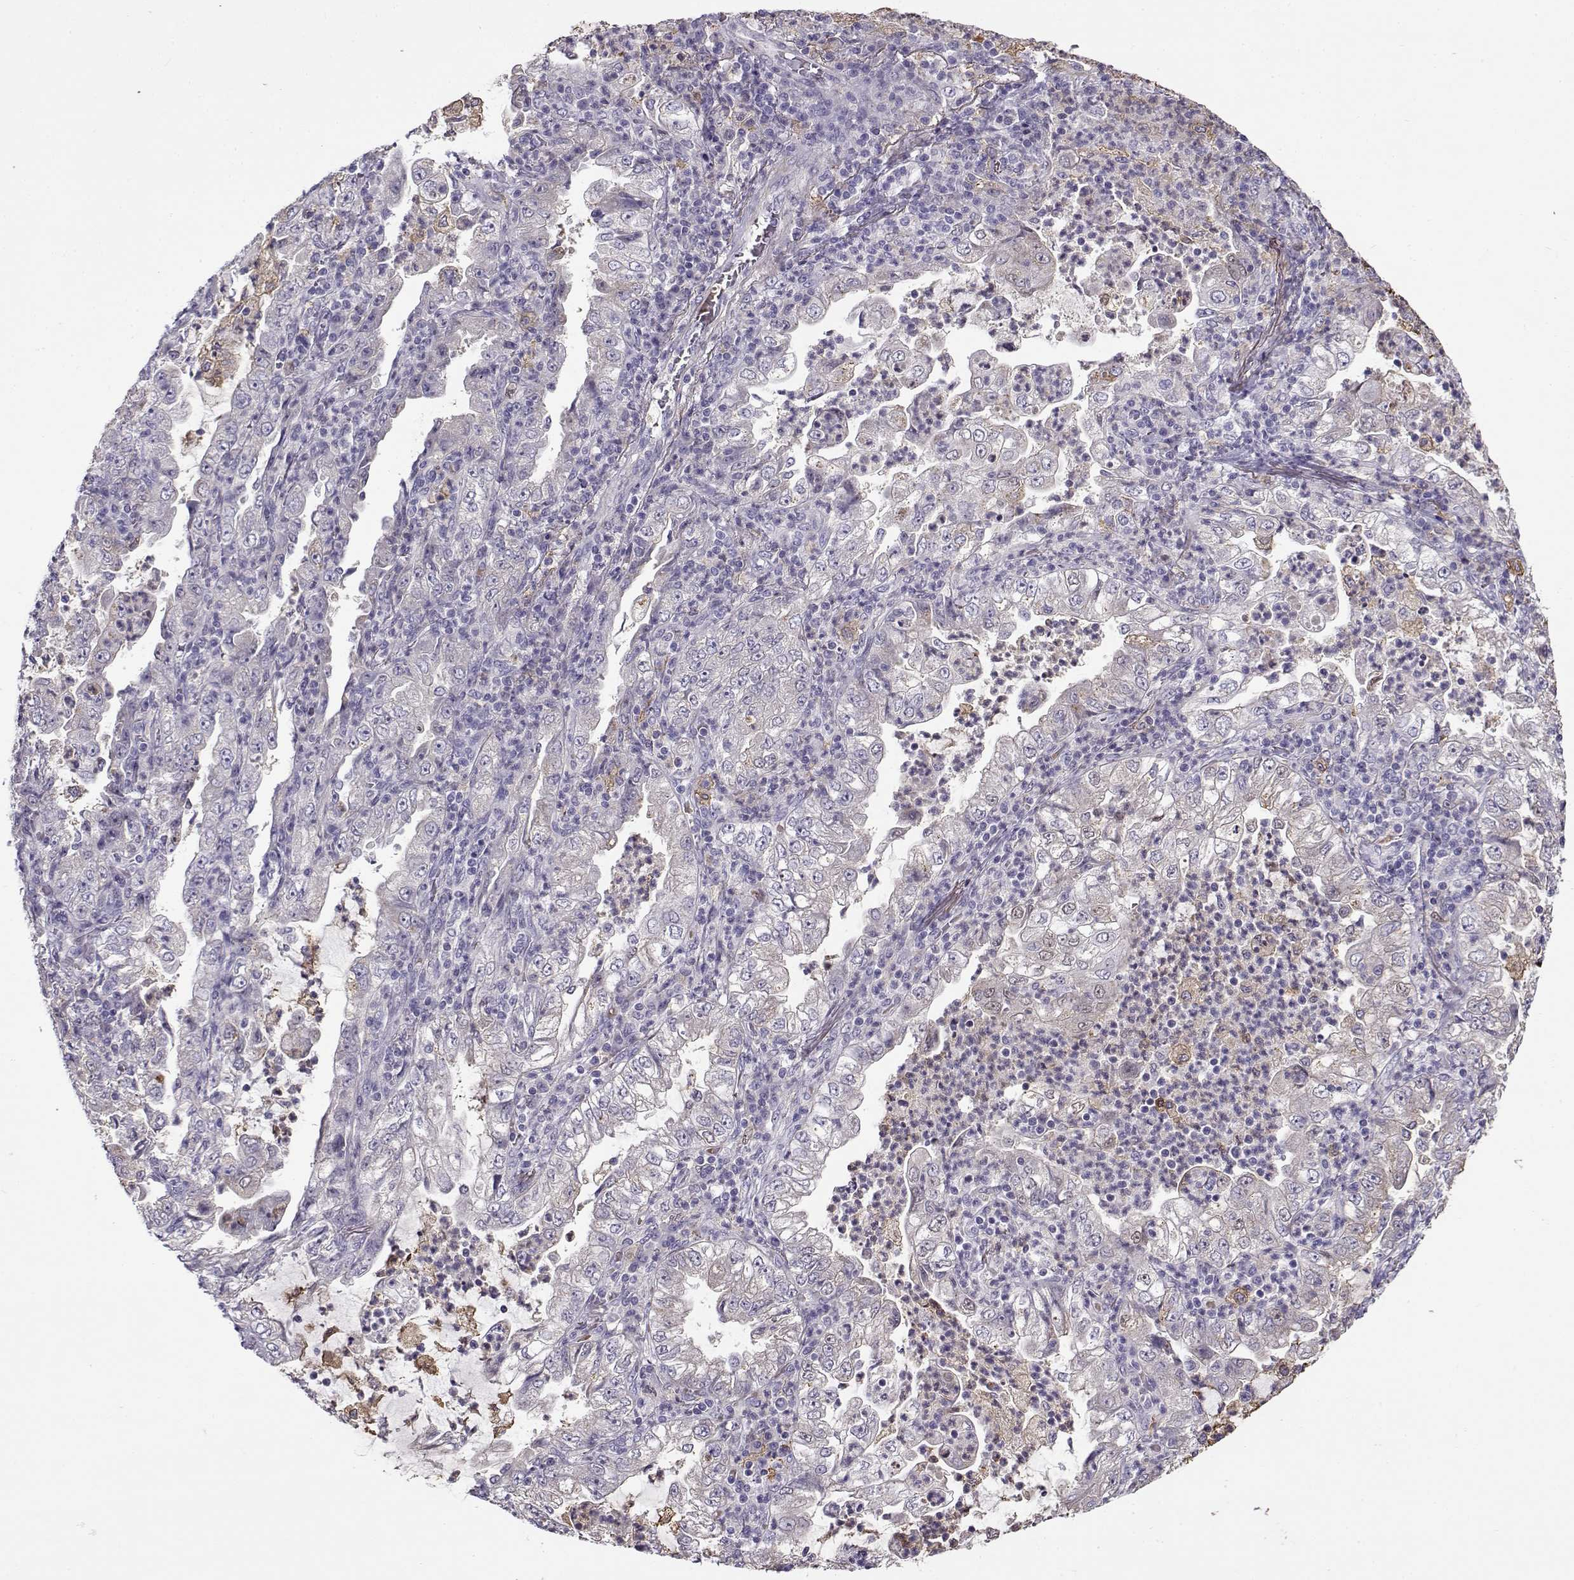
{"staining": {"intensity": "negative", "quantity": "none", "location": "none"}, "tissue": "lung cancer", "cell_type": "Tumor cells", "image_type": "cancer", "snomed": [{"axis": "morphology", "description": "Adenocarcinoma, NOS"}, {"axis": "topography", "description": "Lung"}], "caption": "An image of human lung adenocarcinoma is negative for staining in tumor cells.", "gene": "UCP3", "patient": {"sex": "female", "age": 73}}